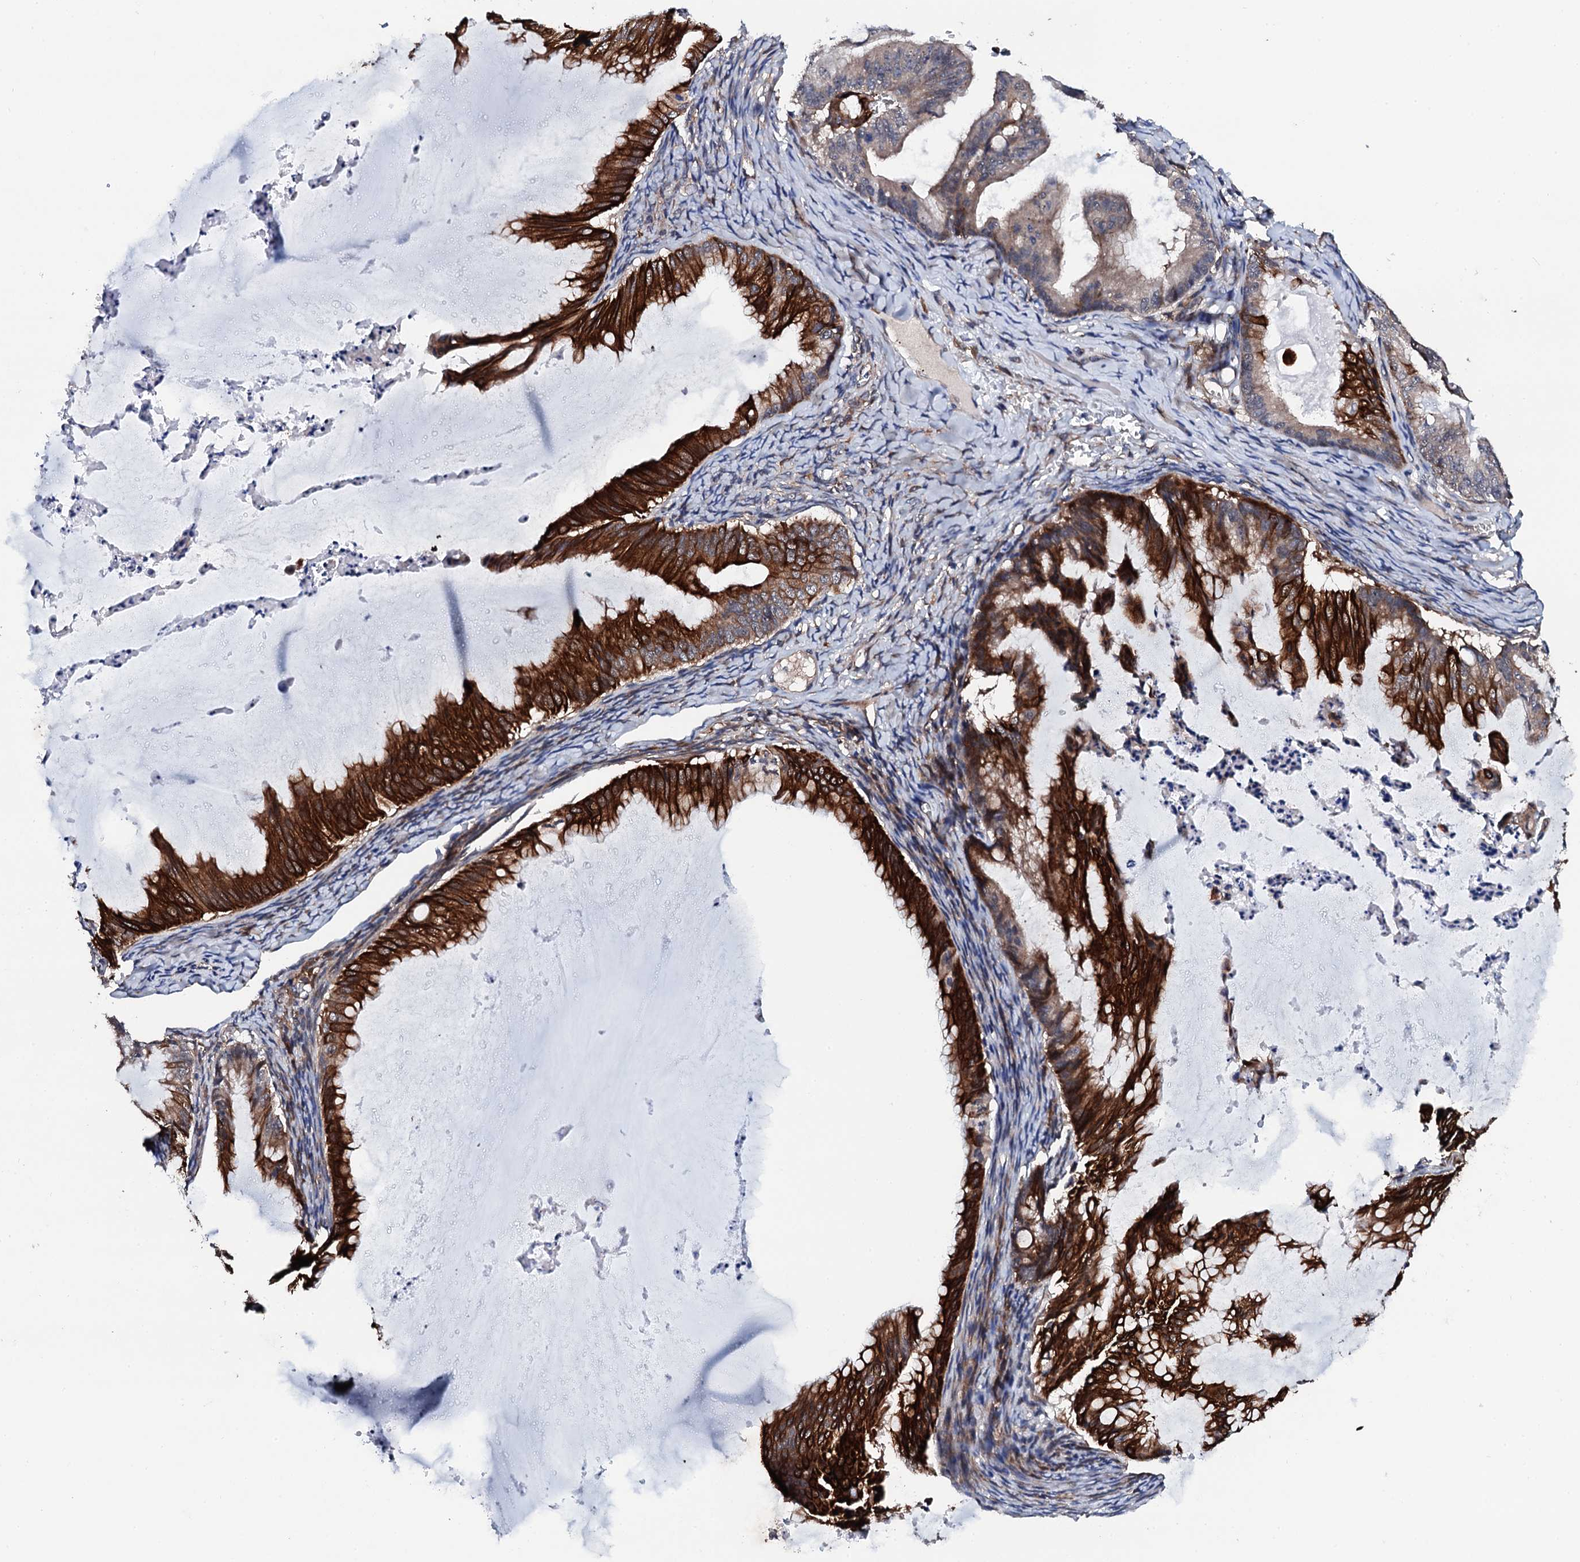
{"staining": {"intensity": "strong", "quantity": ">75%", "location": "cytoplasmic/membranous"}, "tissue": "ovarian cancer", "cell_type": "Tumor cells", "image_type": "cancer", "snomed": [{"axis": "morphology", "description": "Cystadenocarcinoma, mucinous, NOS"}, {"axis": "topography", "description": "Ovary"}], "caption": "Ovarian cancer (mucinous cystadenocarcinoma) stained with a brown dye displays strong cytoplasmic/membranous positive staining in approximately >75% of tumor cells.", "gene": "IP6K1", "patient": {"sex": "female", "age": 71}}